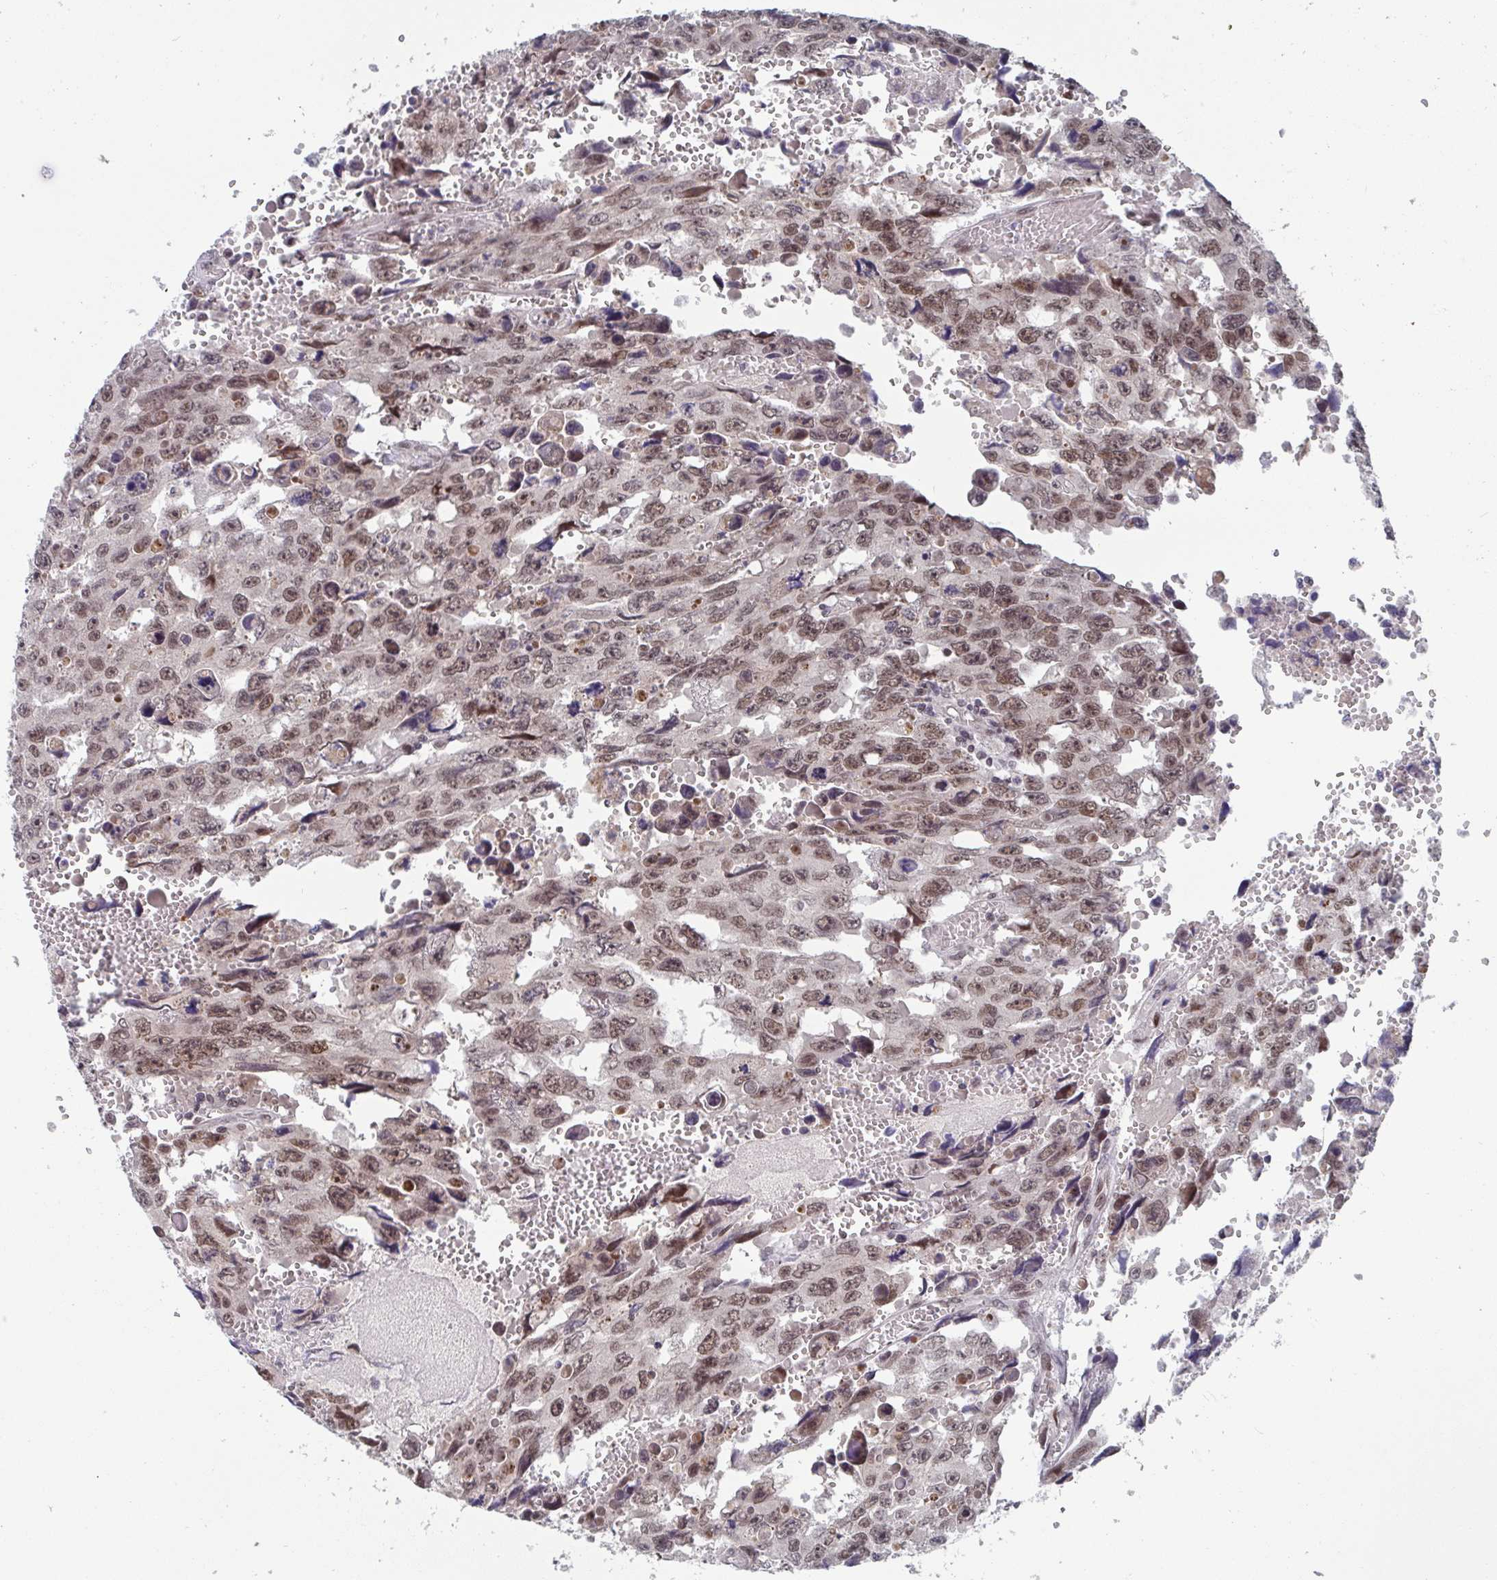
{"staining": {"intensity": "moderate", "quantity": ">75%", "location": "nuclear"}, "tissue": "testis cancer", "cell_type": "Tumor cells", "image_type": "cancer", "snomed": [{"axis": "morphology", "description": "Seminoma, NOS"}, {"axis": "topography", "description": "Testis"}], "caption": "A micrograph of human testis seminoma stained for a protein shows moderate nuclear brown staining in tumor cells.", "gene": "JMJD1C", "patient": {"sex": "male", "age": 26}}